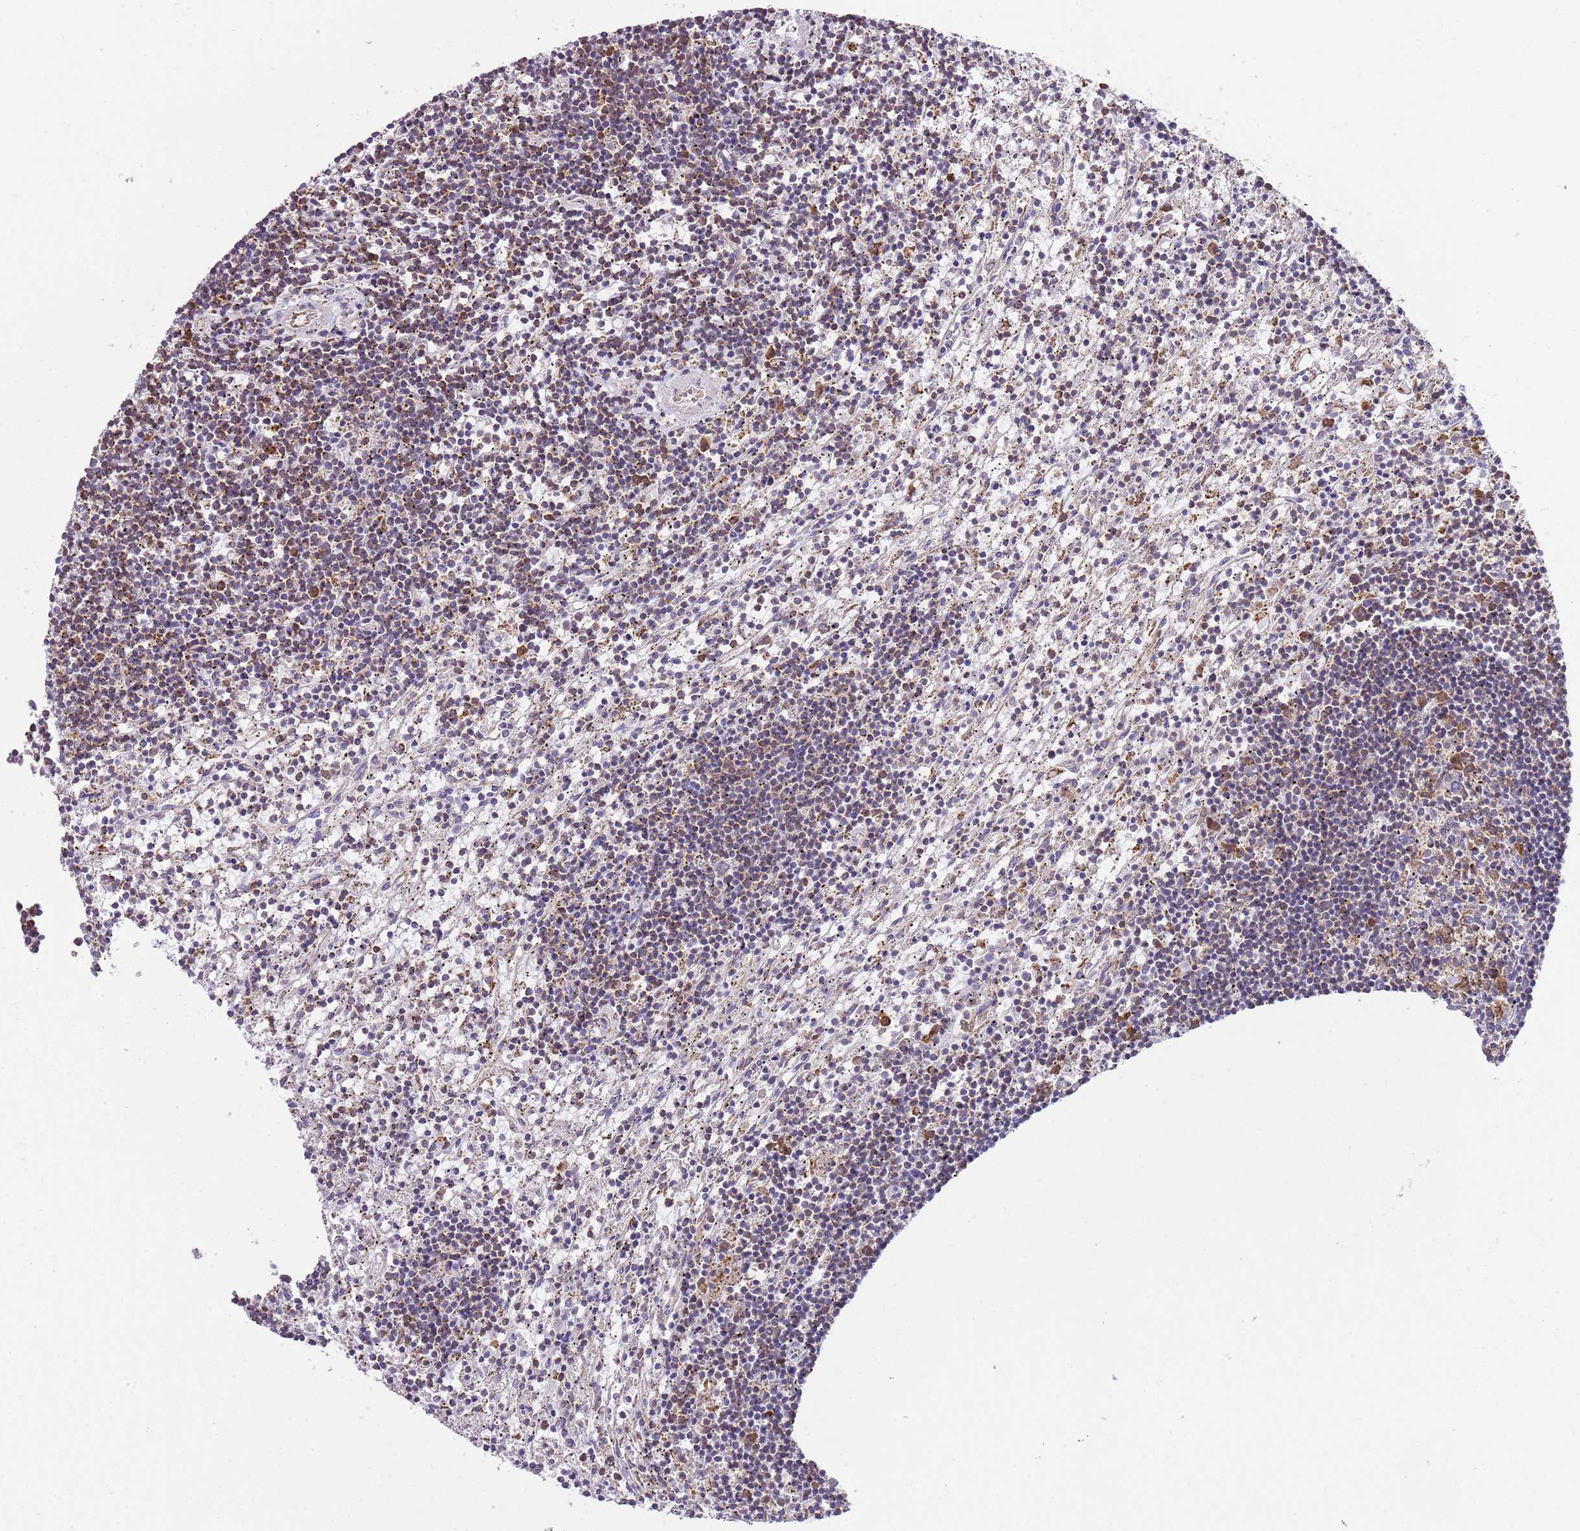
{"staining": {"intensity": "moderate", "quantity": "<25%", "location": "cytoplasmic/membranous"}, "tissue": "lymphoma", "cell_type": "Tumor cells", "image_type": "cancer", "snomed": [{"axis": "morphology", "description": "Malignant lymphoma, non-Hodgkin's type, Low grade"}, {"axis": "topography", "description": "Spleen"}], "caption": "A brown stain shows moderate cytoplasmic/membranous positivity of a protein in human lymphoma tumor cells. The staining is performed using DAB (3,3'-diaminobenzidine) brown chromogen to label protein expression. The nuclei are counter-stained blue using hematoxylin.", "gene": "TTLL1", "patient": {"sex": "male", "age": 76}}